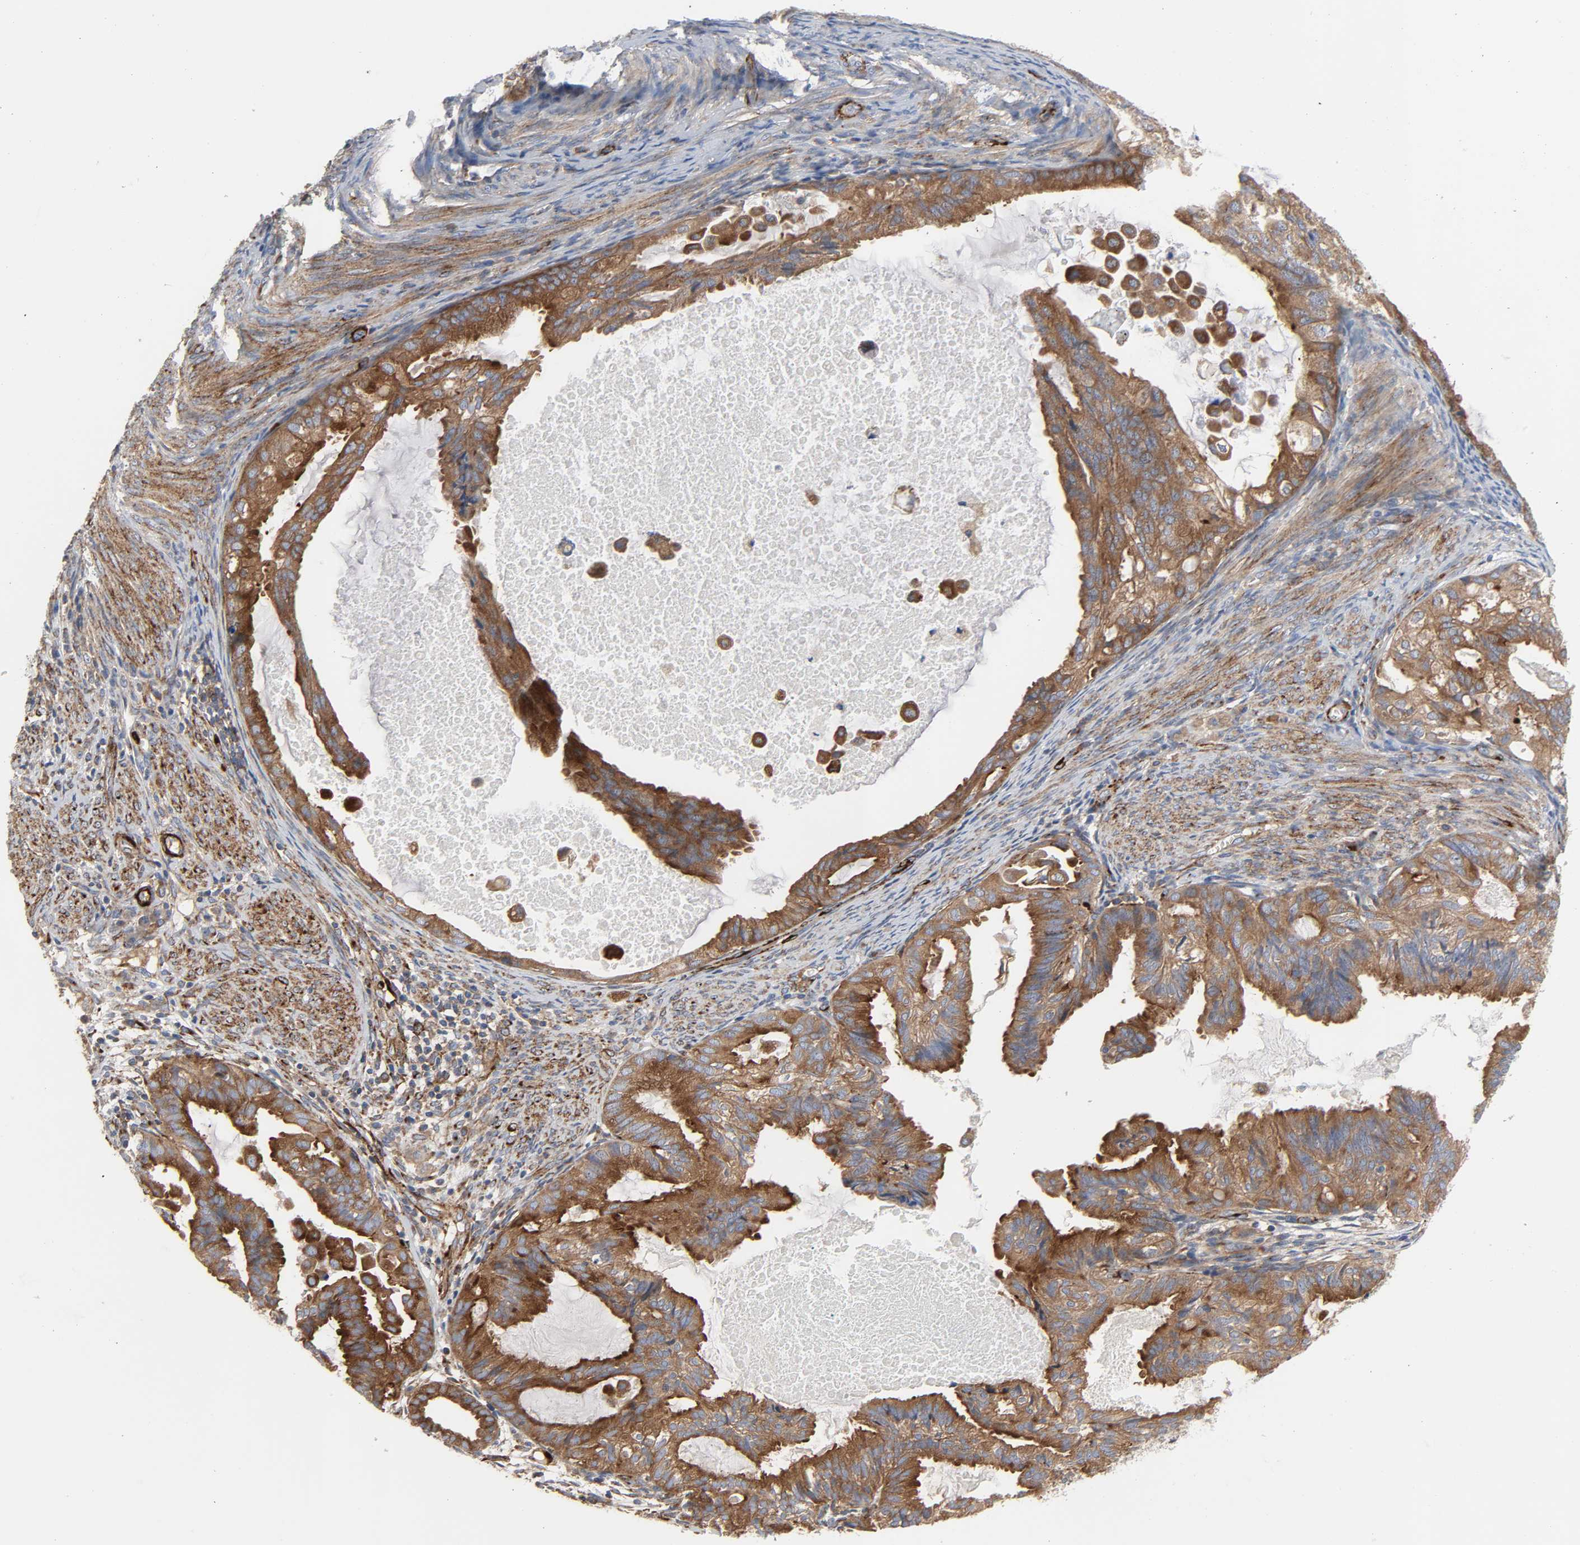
{"staining": {"intensity": "moderate", "quantity": ">75%", "location": "cytoplasmic/membranous"}, "tissue": "cervical cancer", "cell_type": "Tumor cells", "image_type": "cancer", "snomed": [{"axis": "morphology", "description": "Normal tissue, NOS"}, {"axis": "morphology", "description": "Adenocarcinoma, NOS"}, {"axis": "topography", "description": "Cervix"}, {"axis": "topography", "description": "Endometrium"}], "caption": "This image exhibits adenocarcinoma (cervical) stained with immunohistochemistry (IHC) to label a protein in brown. The cytoplasmic/membranous of tumor cells show moderate positivity for the protein. Nuclei are counter-stained blue.", "gene": "ARHGAP1", "patient": {"sex": "female", "age": 86}}